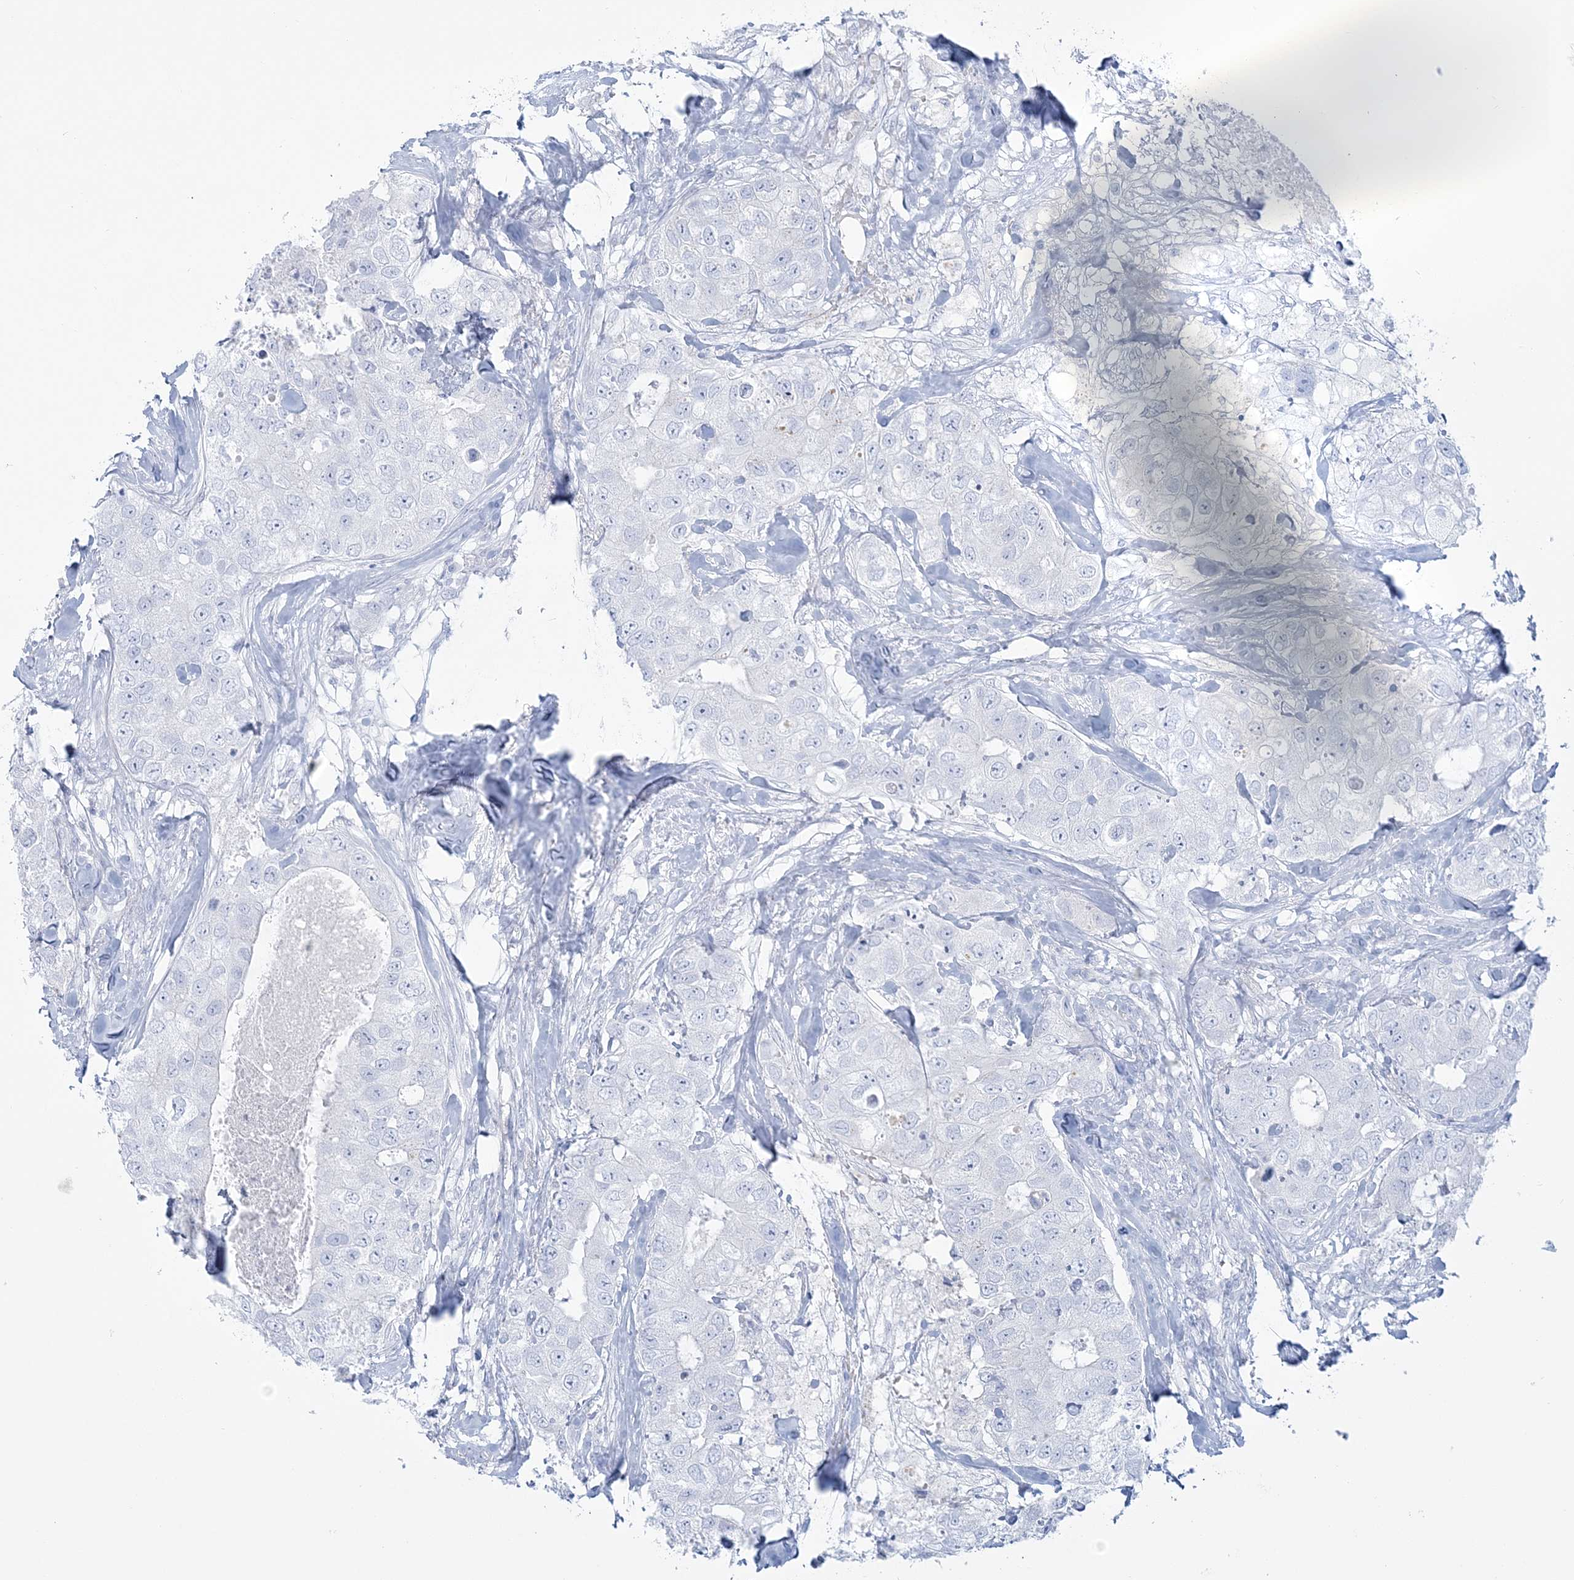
{"staining": {"intensity": "negative", "quantity": "none", "location": "none"}, "tissue": "breast cancer", "cell_type": "Tumor cells", "image_type": "cancer", "snomed": [{"axis": "morphology", "description": "Duct carcinoma"}, {"axis": "topography", "description": "Breast"}], "caption": "Human breast cancer stained for a protein using immunohistochemistry (IHC) reveals no expression in tumor cells.", "gene": "ADGB", "patient": {"sex": "female", "age": 62}}